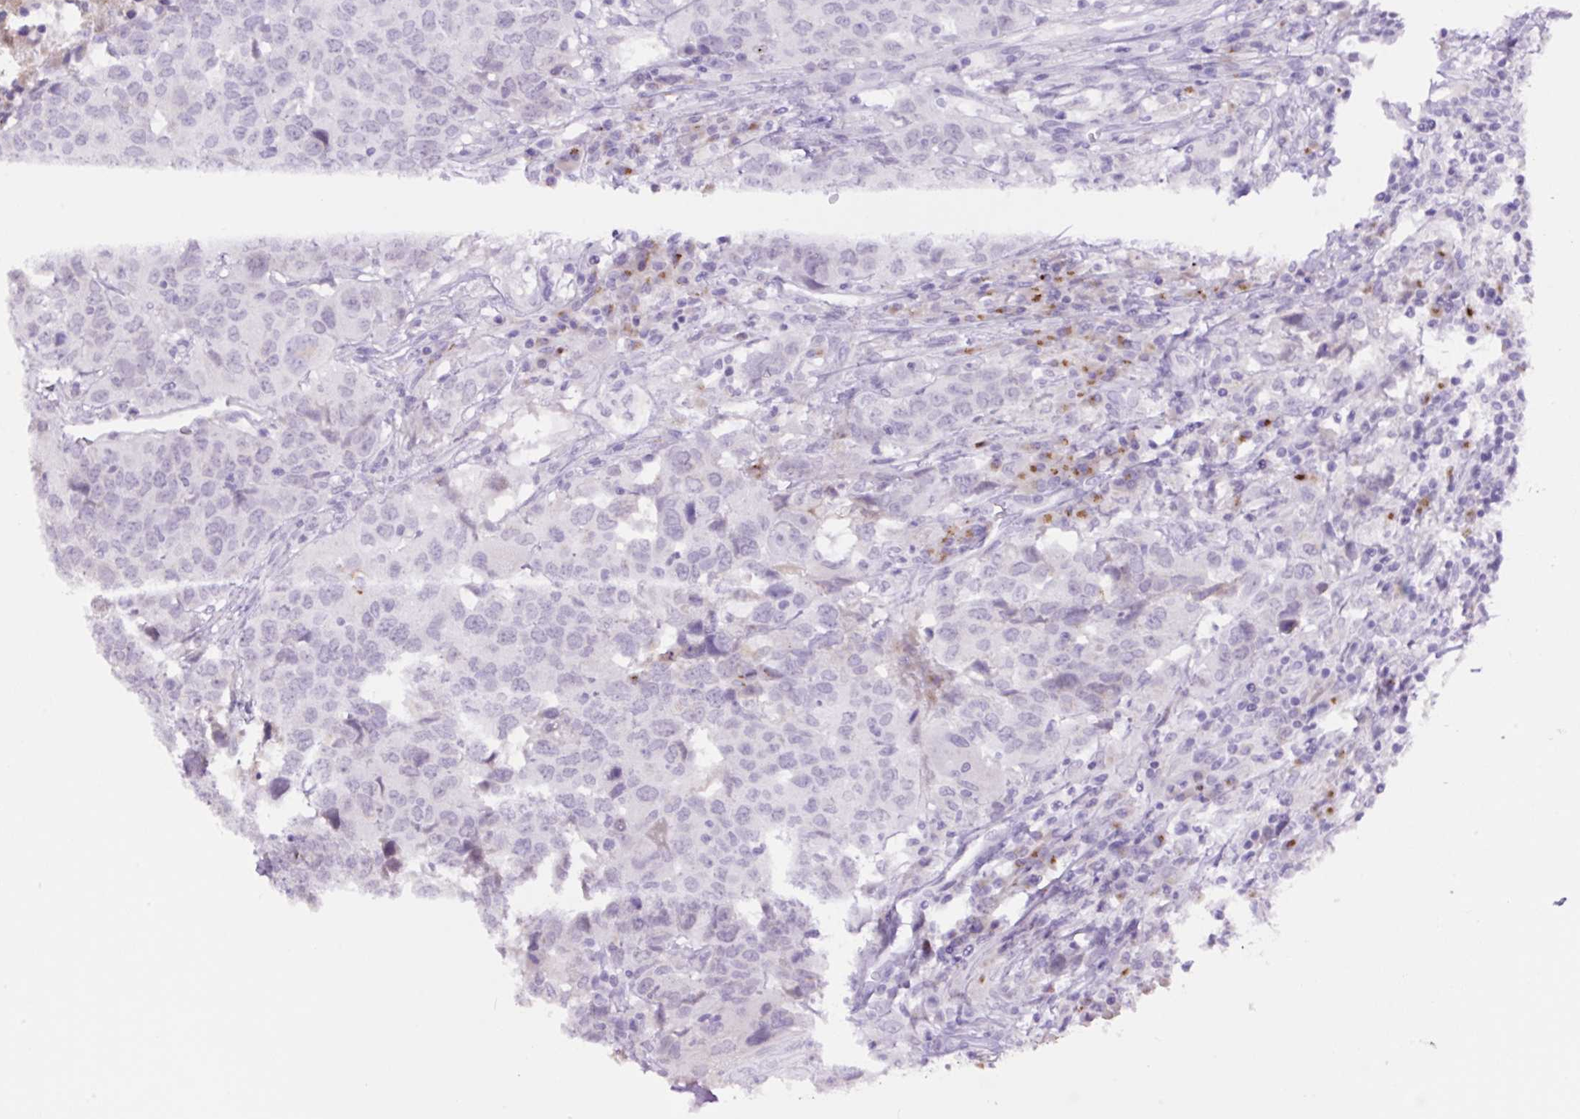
{"staining": {"intensity": "negative", "quantity": "none", "location": "none"}, "tissue": "head and neck cancer", "cell_type": "Tumor cells", "image_type": "cancer", "snomed": [{"axis": "morphology", "description": "Normal tissue, NOS"}, {"axis": "morphology", "description": "Squamous cell carcinoma, NOS"}, {"axis": "topography", "description": "Skeletal muscle"}, {"axis": "topography", "description": "Vascular tissue"}, {"axis": "topography", "description": "Peripheral nerve tissue"}, {"axis": "topography", "description": "Head-Neck"}], "caption": "Histopathology image shows no significant protein staining in tumor cells of head and neck squamous cell carcinoma.", "gene": "MFSD3", "patient": {"sex": "male", "age": 66}}